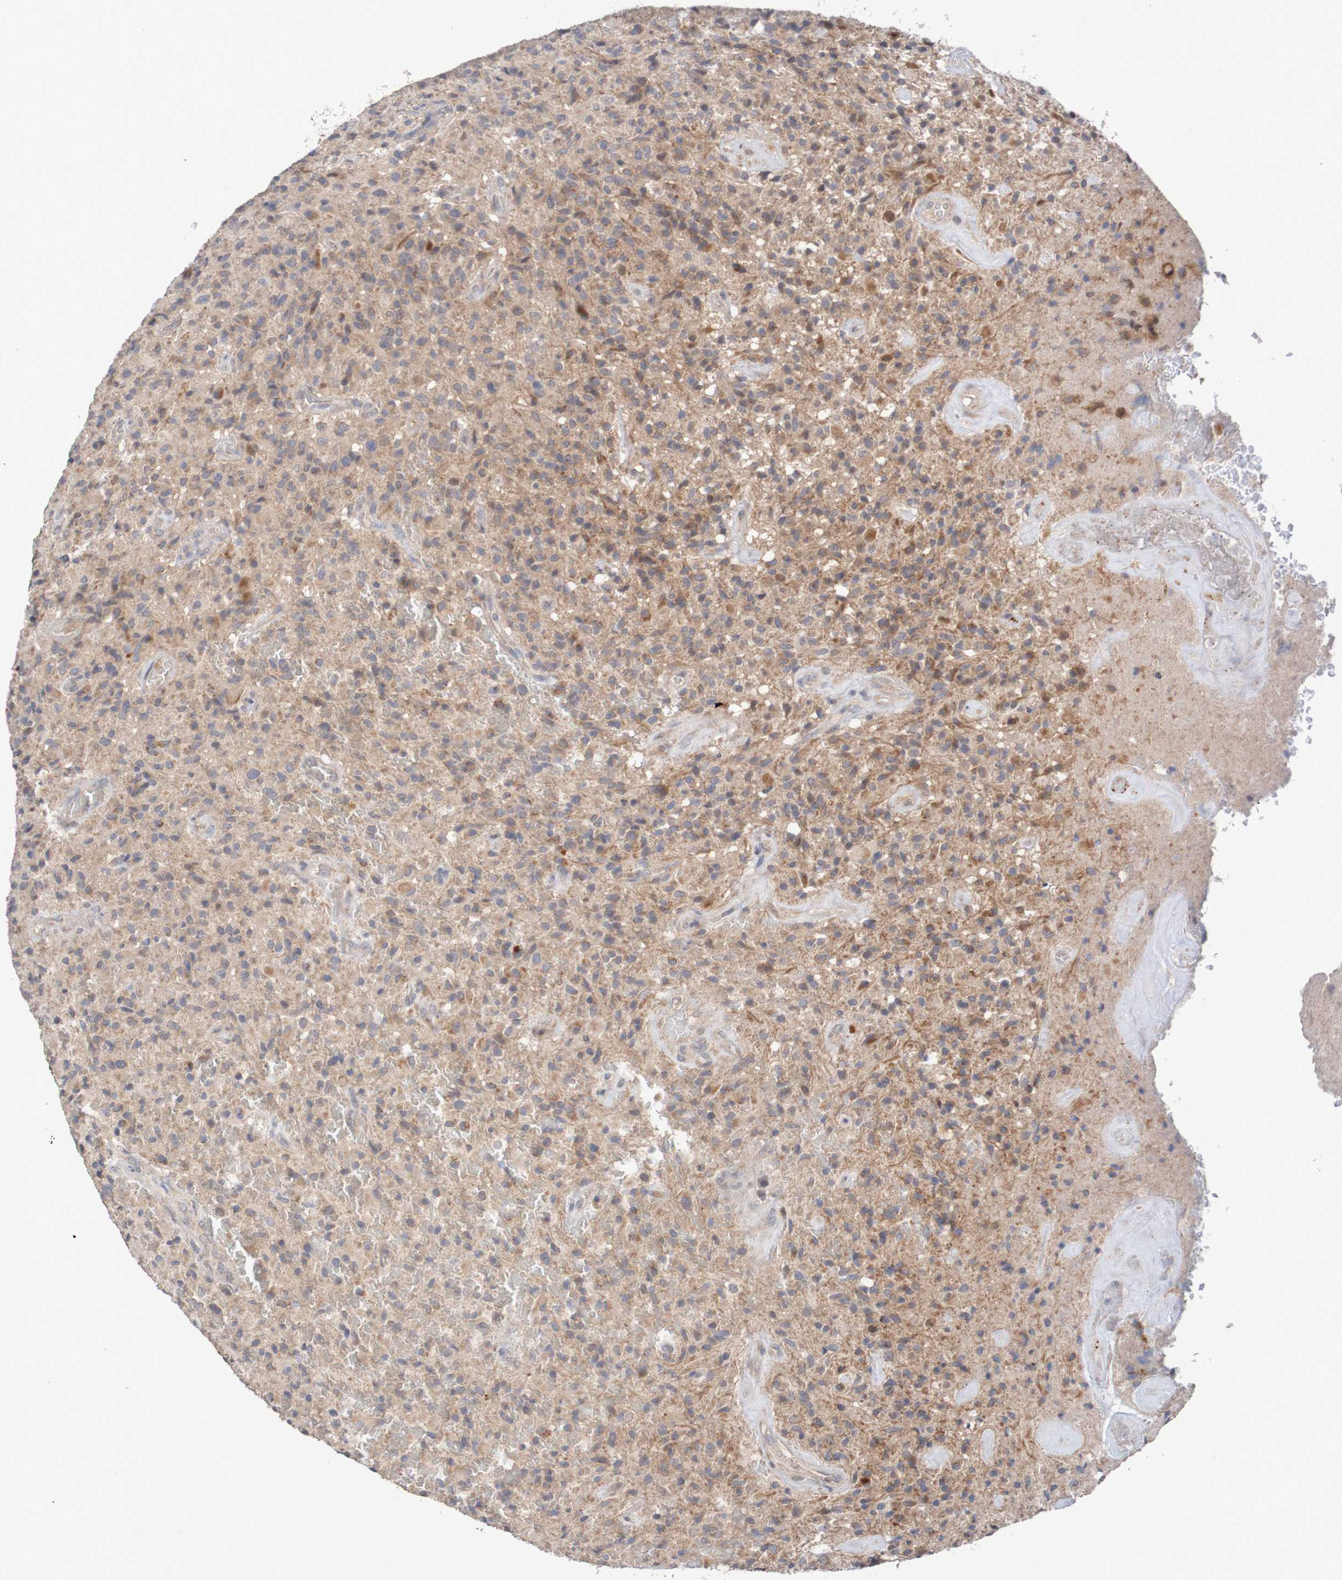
{"staining": {"intensity": "moderate", "quantity": "25%-75%", "location": "cytoplasmic/membranous"}, "tissue": "glioma", "cell_type": "Tumor cells", "image_type": "cancer", "snomed": [{"axis": "morphology", "description": "Glioma, malignant, High grade"}, {"axis": "topography", "description": "Brain"}], "caption": "High-magnification brightfield microscopy of high-grade glioma (malignant) stained with DAB (brown) and counterstained with hematoxylin (blue). tumor cells exhibit moderate cytoplasmic/membranous expression is present in about25%-75% of cells. (Stains: DAB in brown, nuclei in blue, Microscopy: brightfield microscopy at high magnification).", "gene": "C3orf18", "patient": {"sex": "male", "age": 71}}